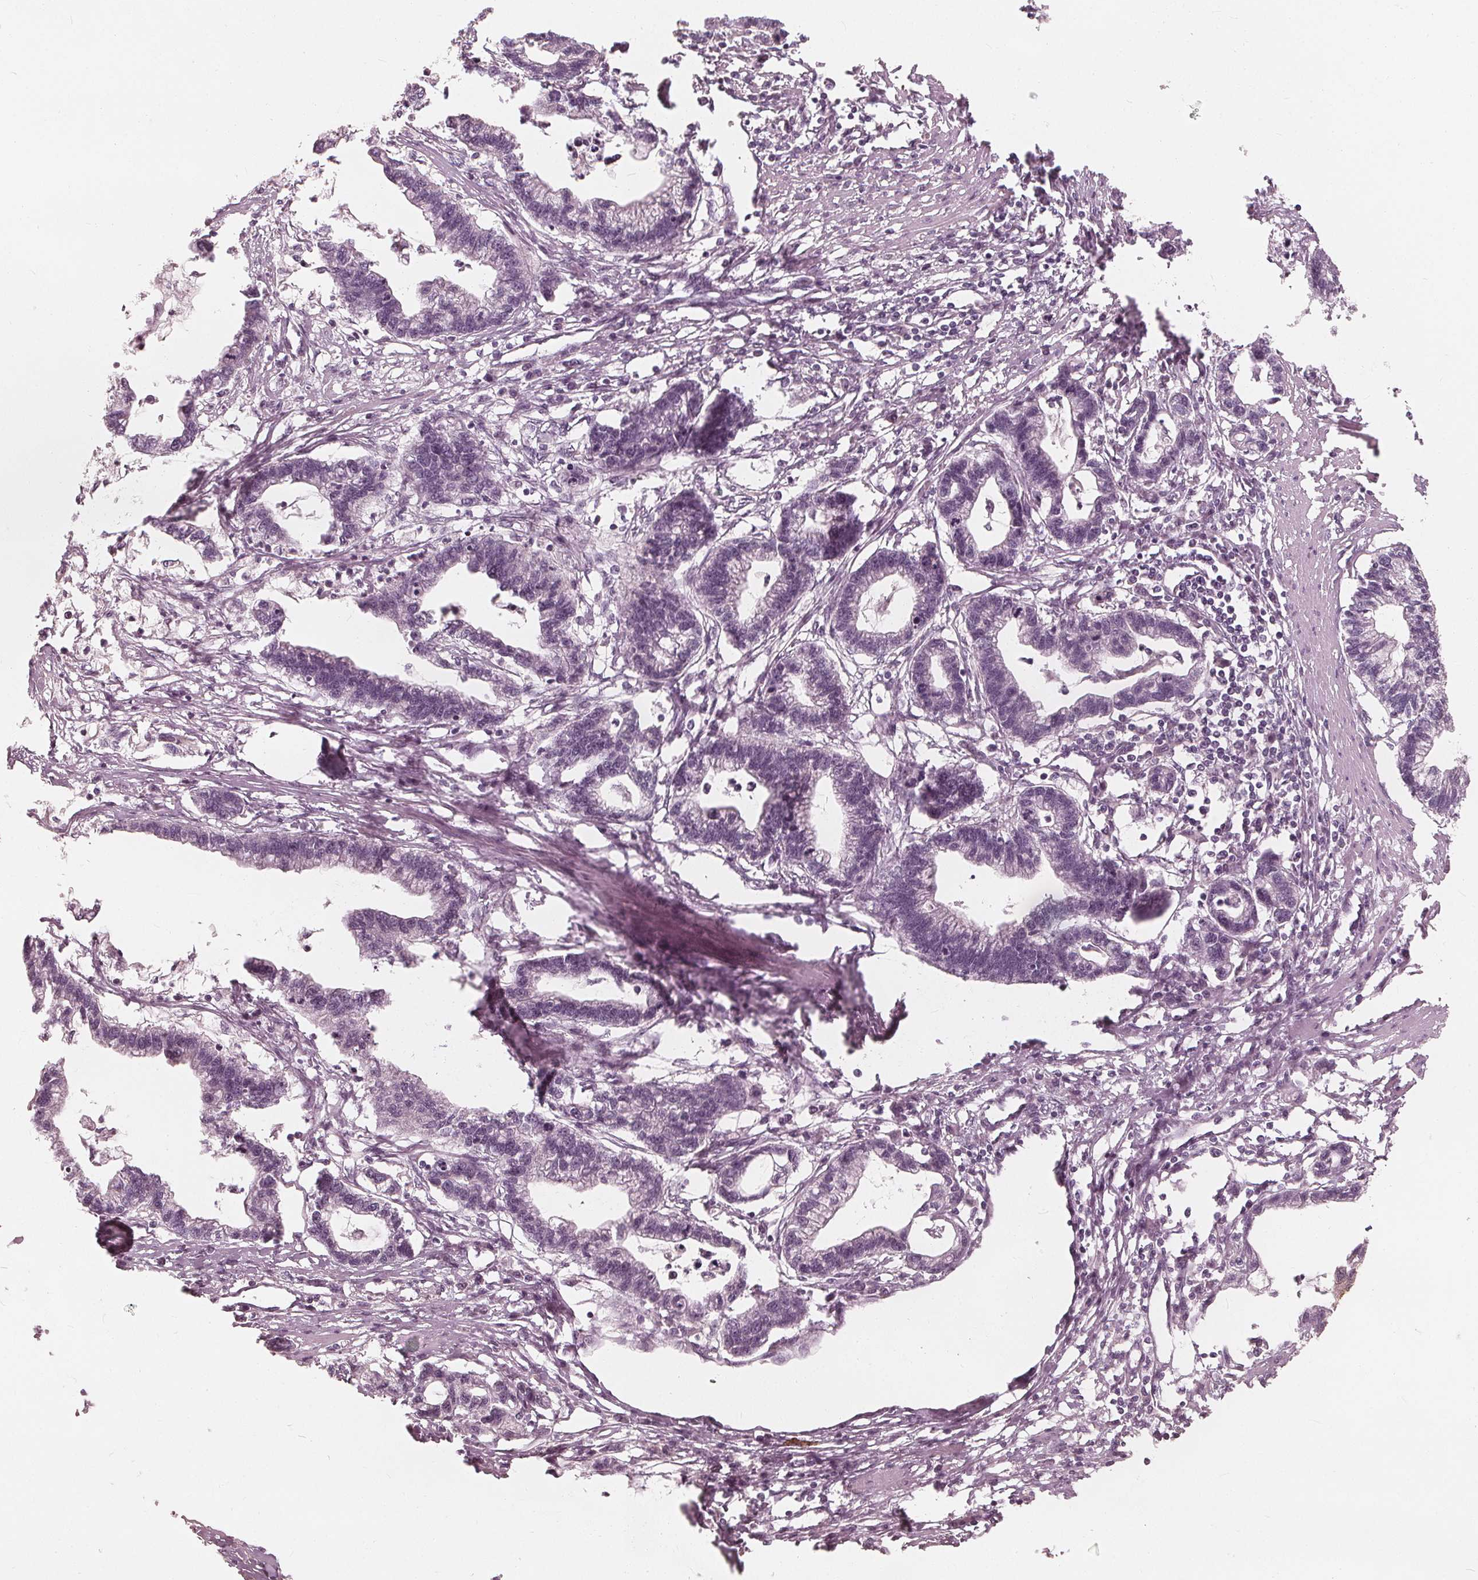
{"staining": {"intensity": "negative", "quantity": "none", "location": "none"}, "tissue": "stomach cancer", "cell_type": "Tumor cells", "image_type": "cancer", "snomed": [{"axis": "morphology", "description": "Adenocarcinoma, NOS"}, {"axis": "topography", "description": "Stomach"}], "caption": "Tumor cells are negative for brown protein staining in stomach adenocarcinoma. (Brightfield microscopy of DAB immunohistochemistry (IHC) at high magnification).", "gene": "SAT2", "patient": {"sex": "male", "age": 83}}